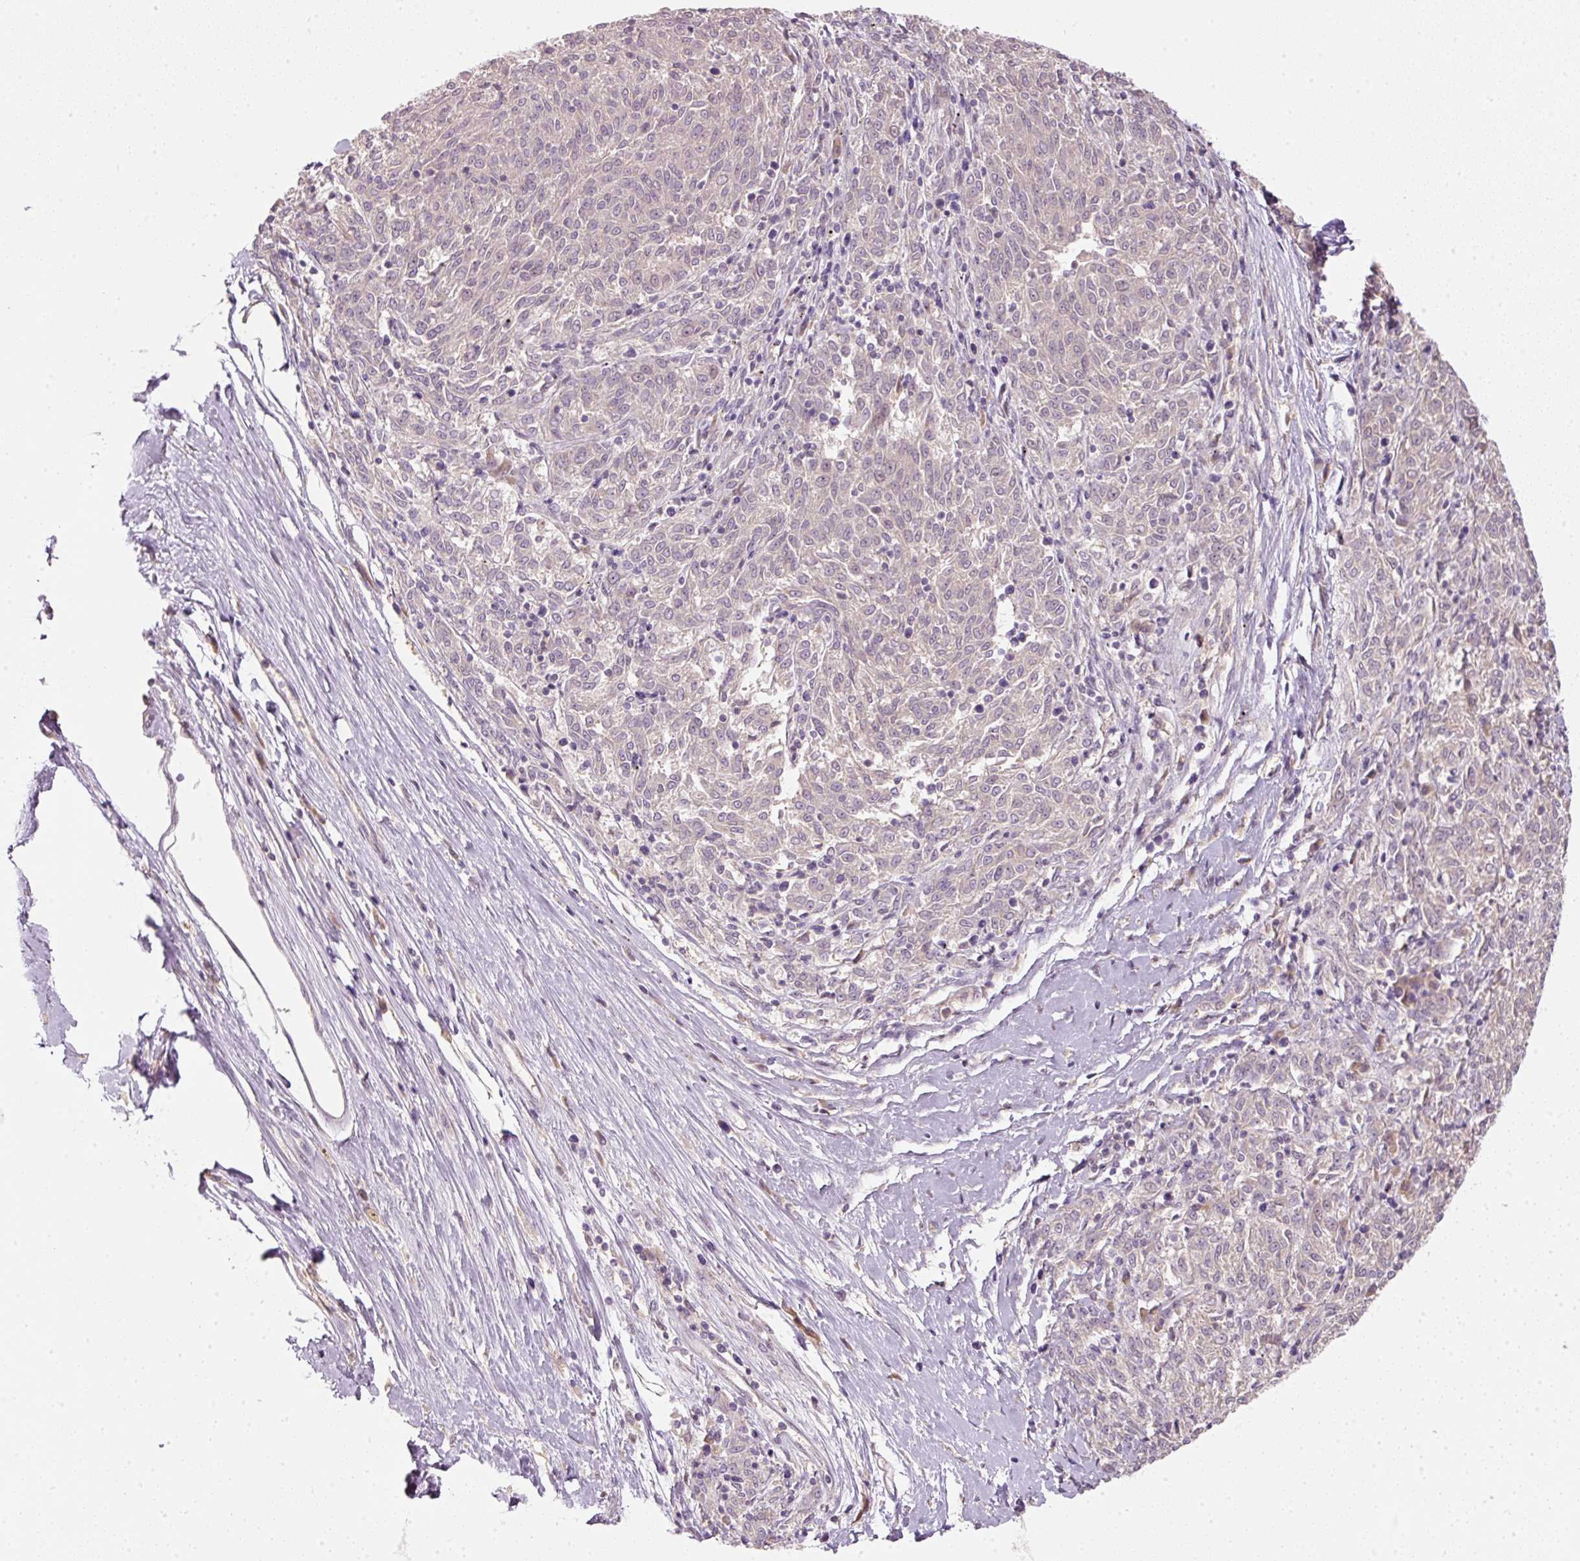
{"staining": {"intensity": "negative", "quantity": "none", "location": "none"}, "tissue": "melanoma", "cell_type": "Tumor cells", "image_type": "cancer", "snomed": [{"axis": "morphology", "description": "Malignant melanoma, NOS"}, {"axis": "topography", "description": "Skin"}], "caption": "High power microscopy micrograph of an IHC histopathology image of melanoma, revealing no significant staining in tumor cells. (Stains: DAB (3,3'-diaminobenzidine) immunohistochemistry (IHC) with hematoxylin counter stain, Microscopy: brightfield microscopy at high magnification).", "gene": "CTTNBP2", "patient": {"sex": "female", "age": 72}}